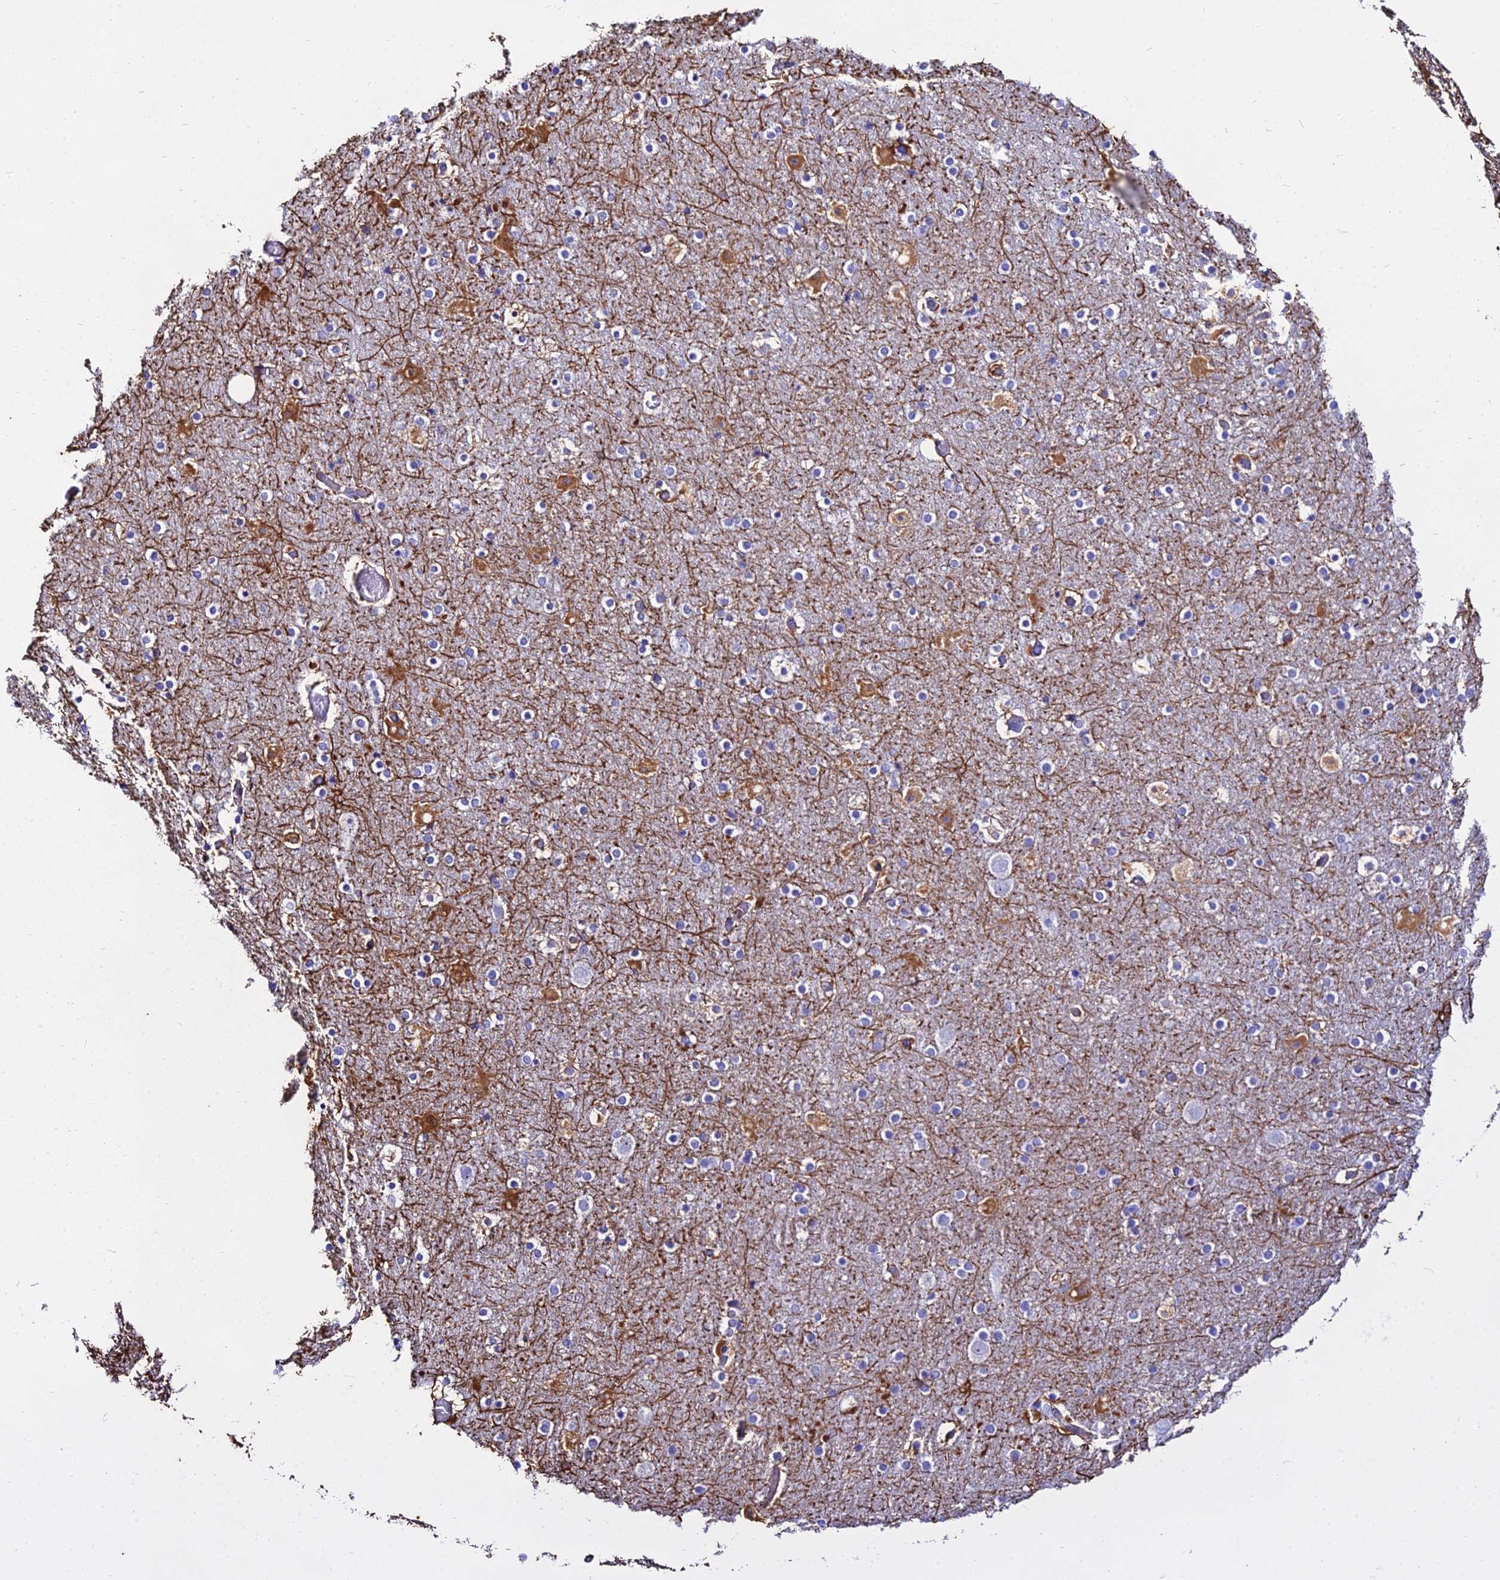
{"staining": {"intensity": "negative", "quantity": "none", "location": "none"}, "tissue": "cerebral cortex", "cell_type": "Endothelial cells", "image_type": "normal", "snomed": [{"axis": "morphology", "description": "Normal tissue, NOS"}, {"axis": "topography", "description": "Cerebral cortex"}], "caption": "High power microscopy histopathology image of an immunohistochemistry histopathology image of benign cerebral cortex, revealing no significant staining in endothelial cells. The staining was performed using DAB to visualize the protein expression in brown, while the nuclei were stained in blue with hematoxylin (Magnification: 20x).", "gene": "DLX1", "patient": {"sex": "male", "age": 57}}